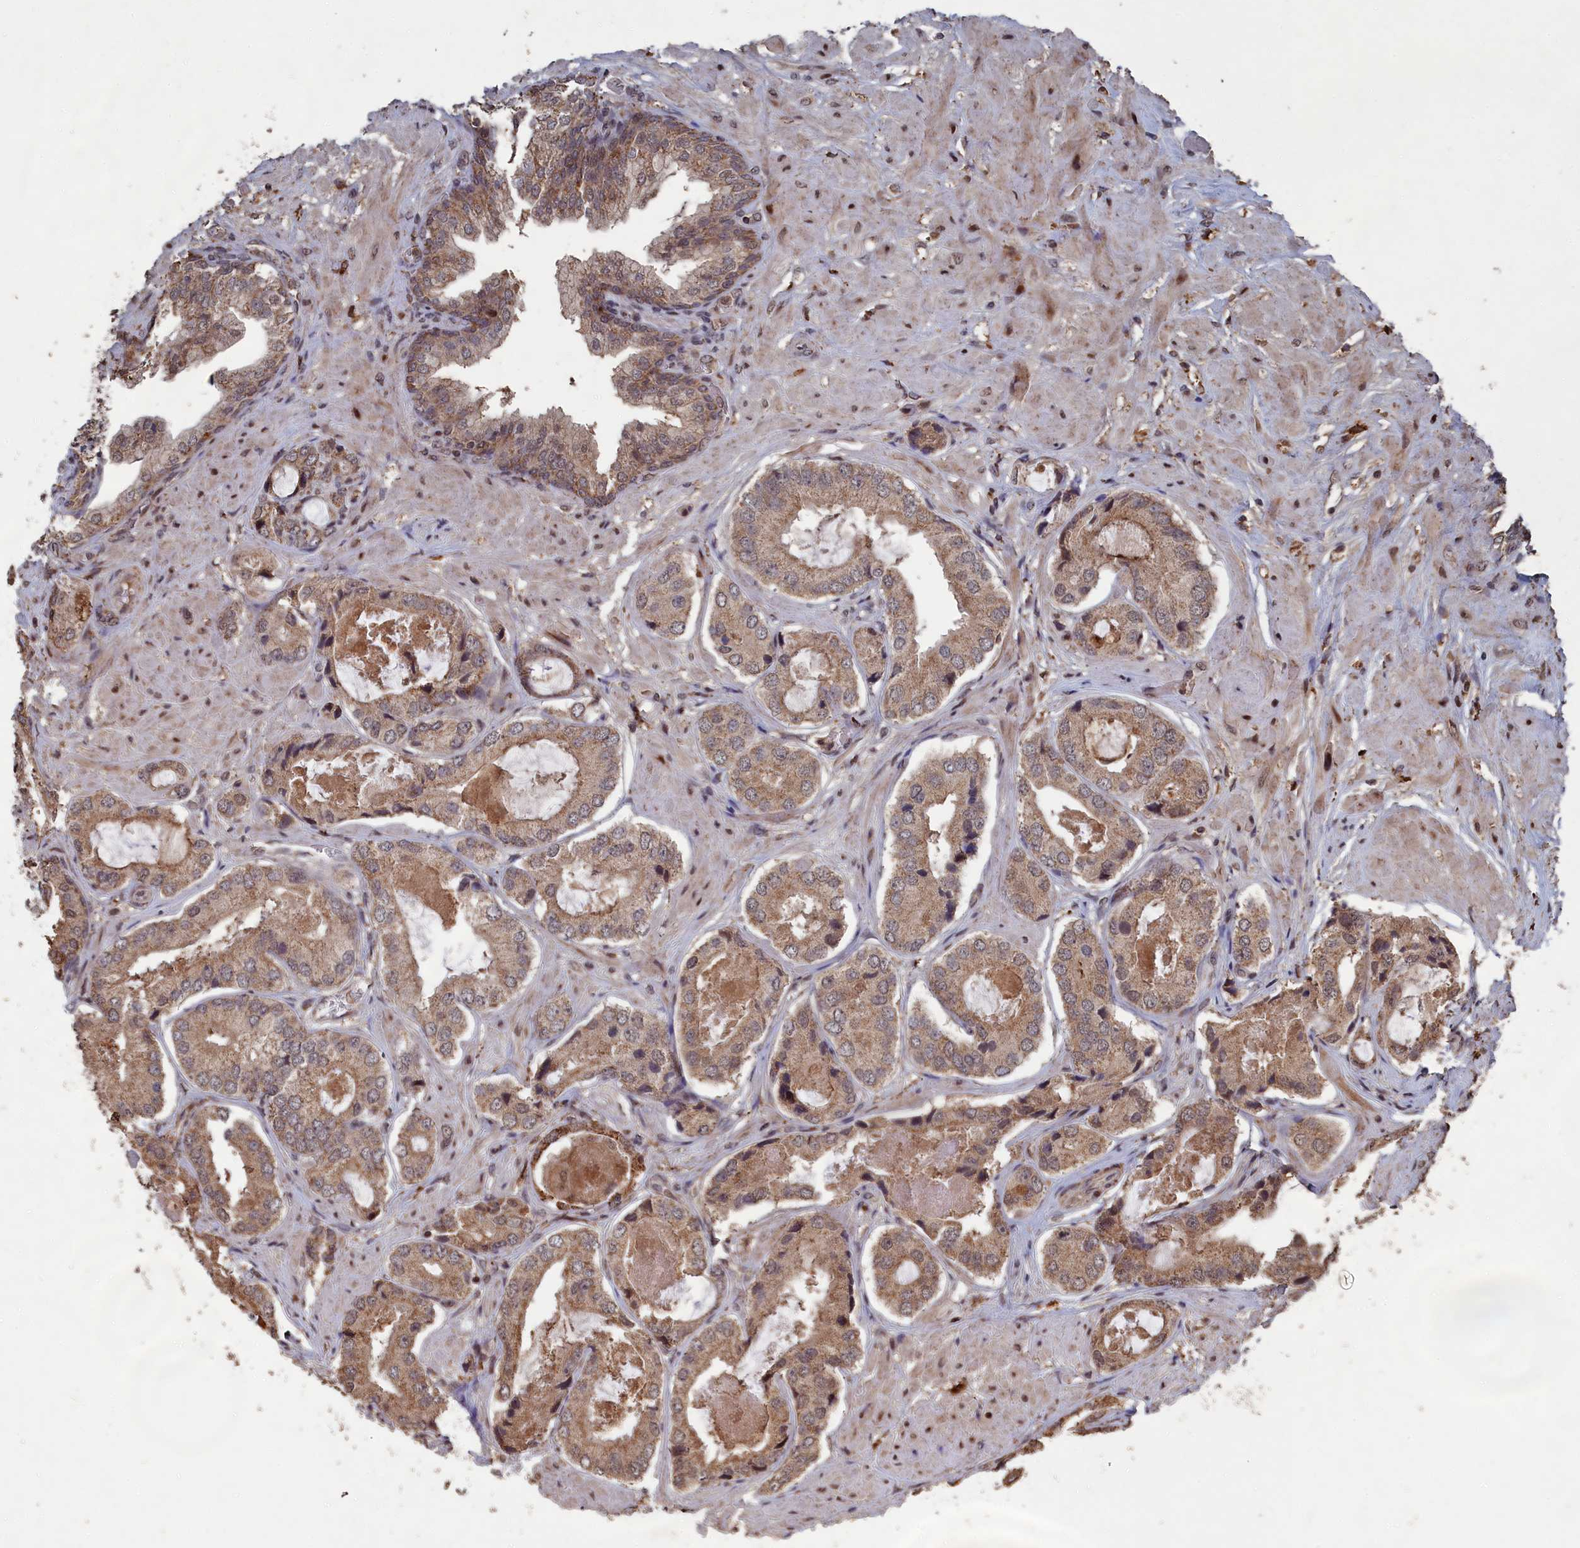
{"staining": {"intensity": "moderate", "quantity": ">75%", "location": "cytoplasmic/membranous"}, "tissue": "prostate cancer", "cell_type": "Tumor cells", "image_type": "cancer", "snomed": [{"axis": "morphology", "description": "Adenocarcinoma, High grade"}, {"axis": "topography", "description": "Prostate"}], "caption": "A high-resolution micrograph shows IHC staining of prostate cancer (high-grade adenocarcinoma), which reveals moderate cytoplasmic/membranous expression in approximately >75% of tumor cells.", "gene": "CEACAM21", "patient": {"sex": "male", "age": 59}}